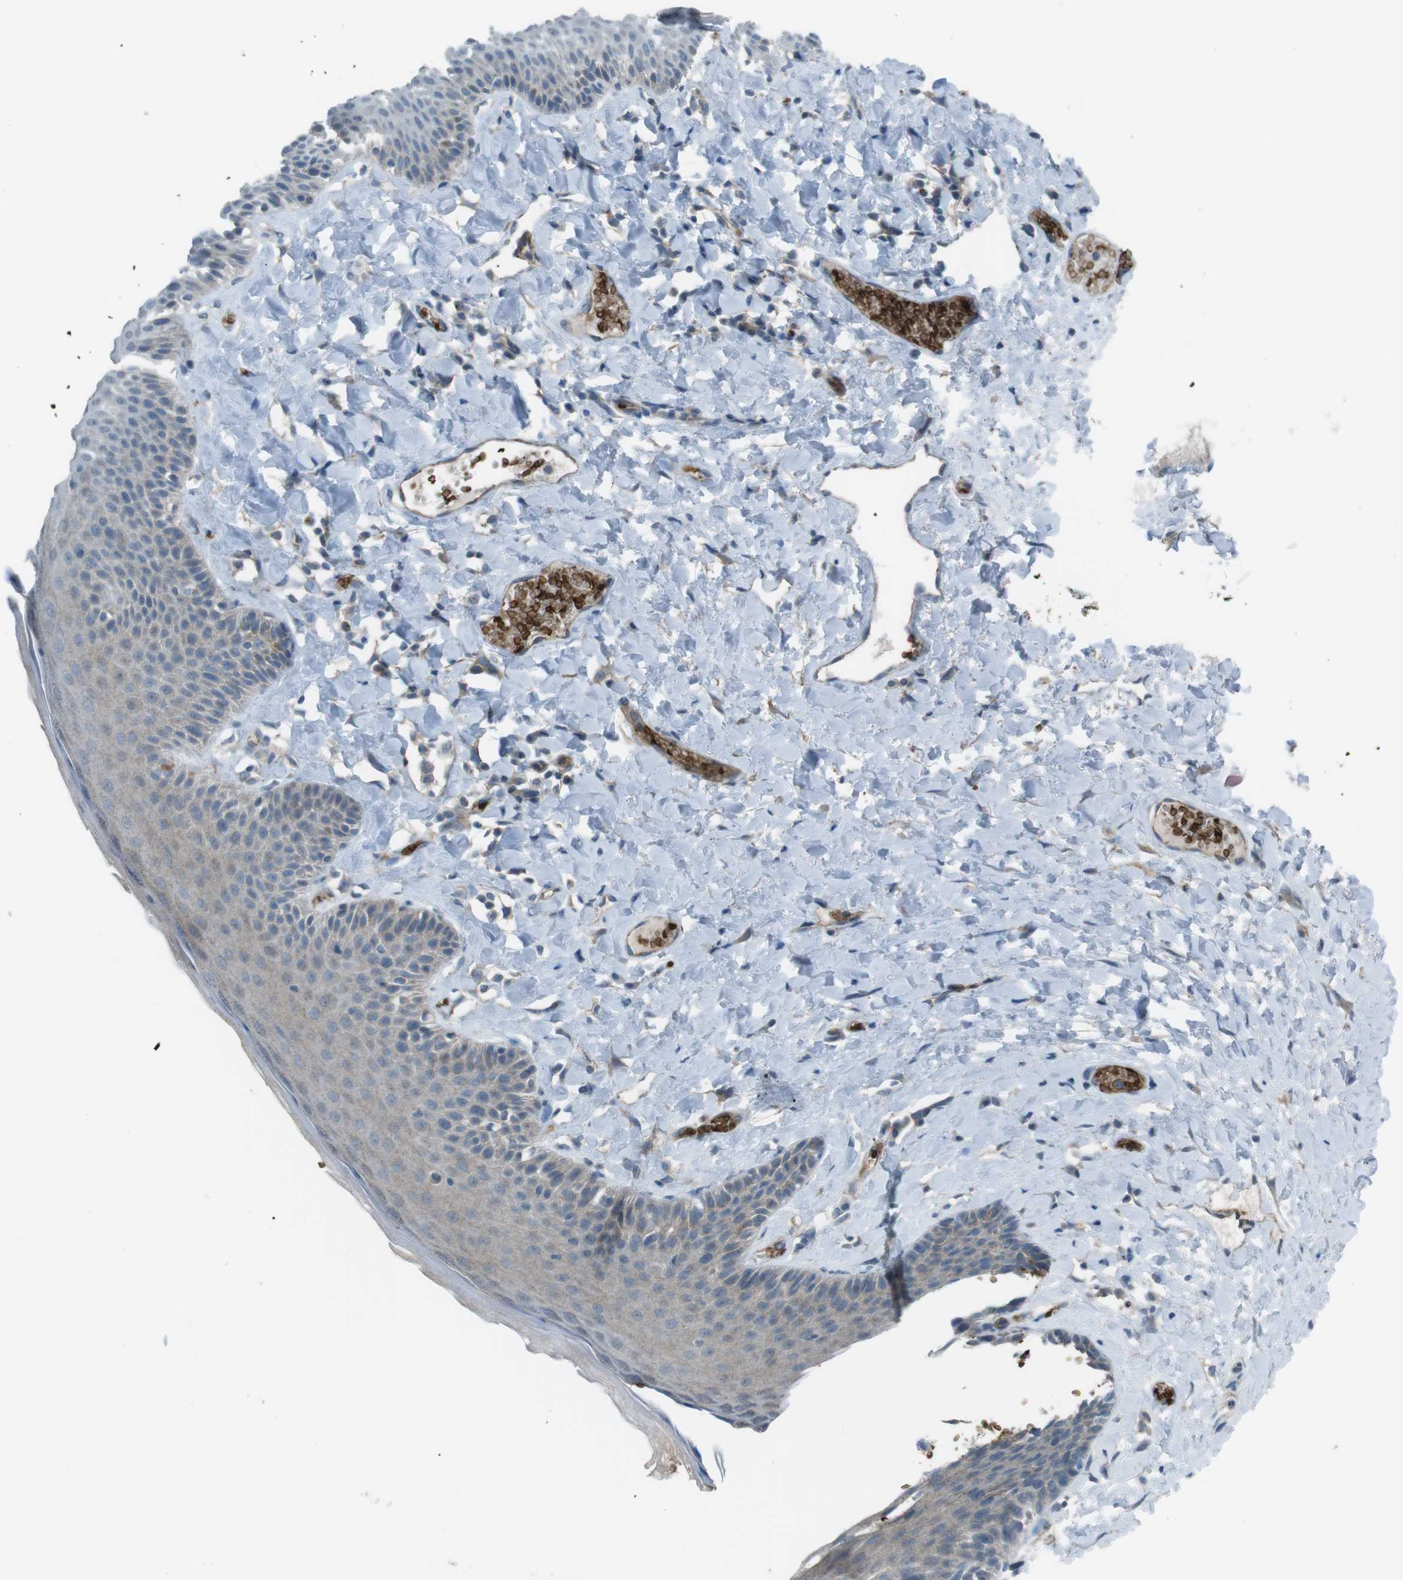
{"staining": {"intensity": "negative", "quantity": "none", "location": "none"}, "tissue": "skin", "cell_type": "Epidermal cells", "image_type": "normal", "snomed": [{"axis": "morphology", "description": "Normal tissue, NOS"}, {"axis": "topography", "description": "Anal"}], "caption": "An image of skin stained for a protein shows no brown staining in epidermal cells.", "gene": "SPTA1", "patient": {"sex": "male", "age": 69}}